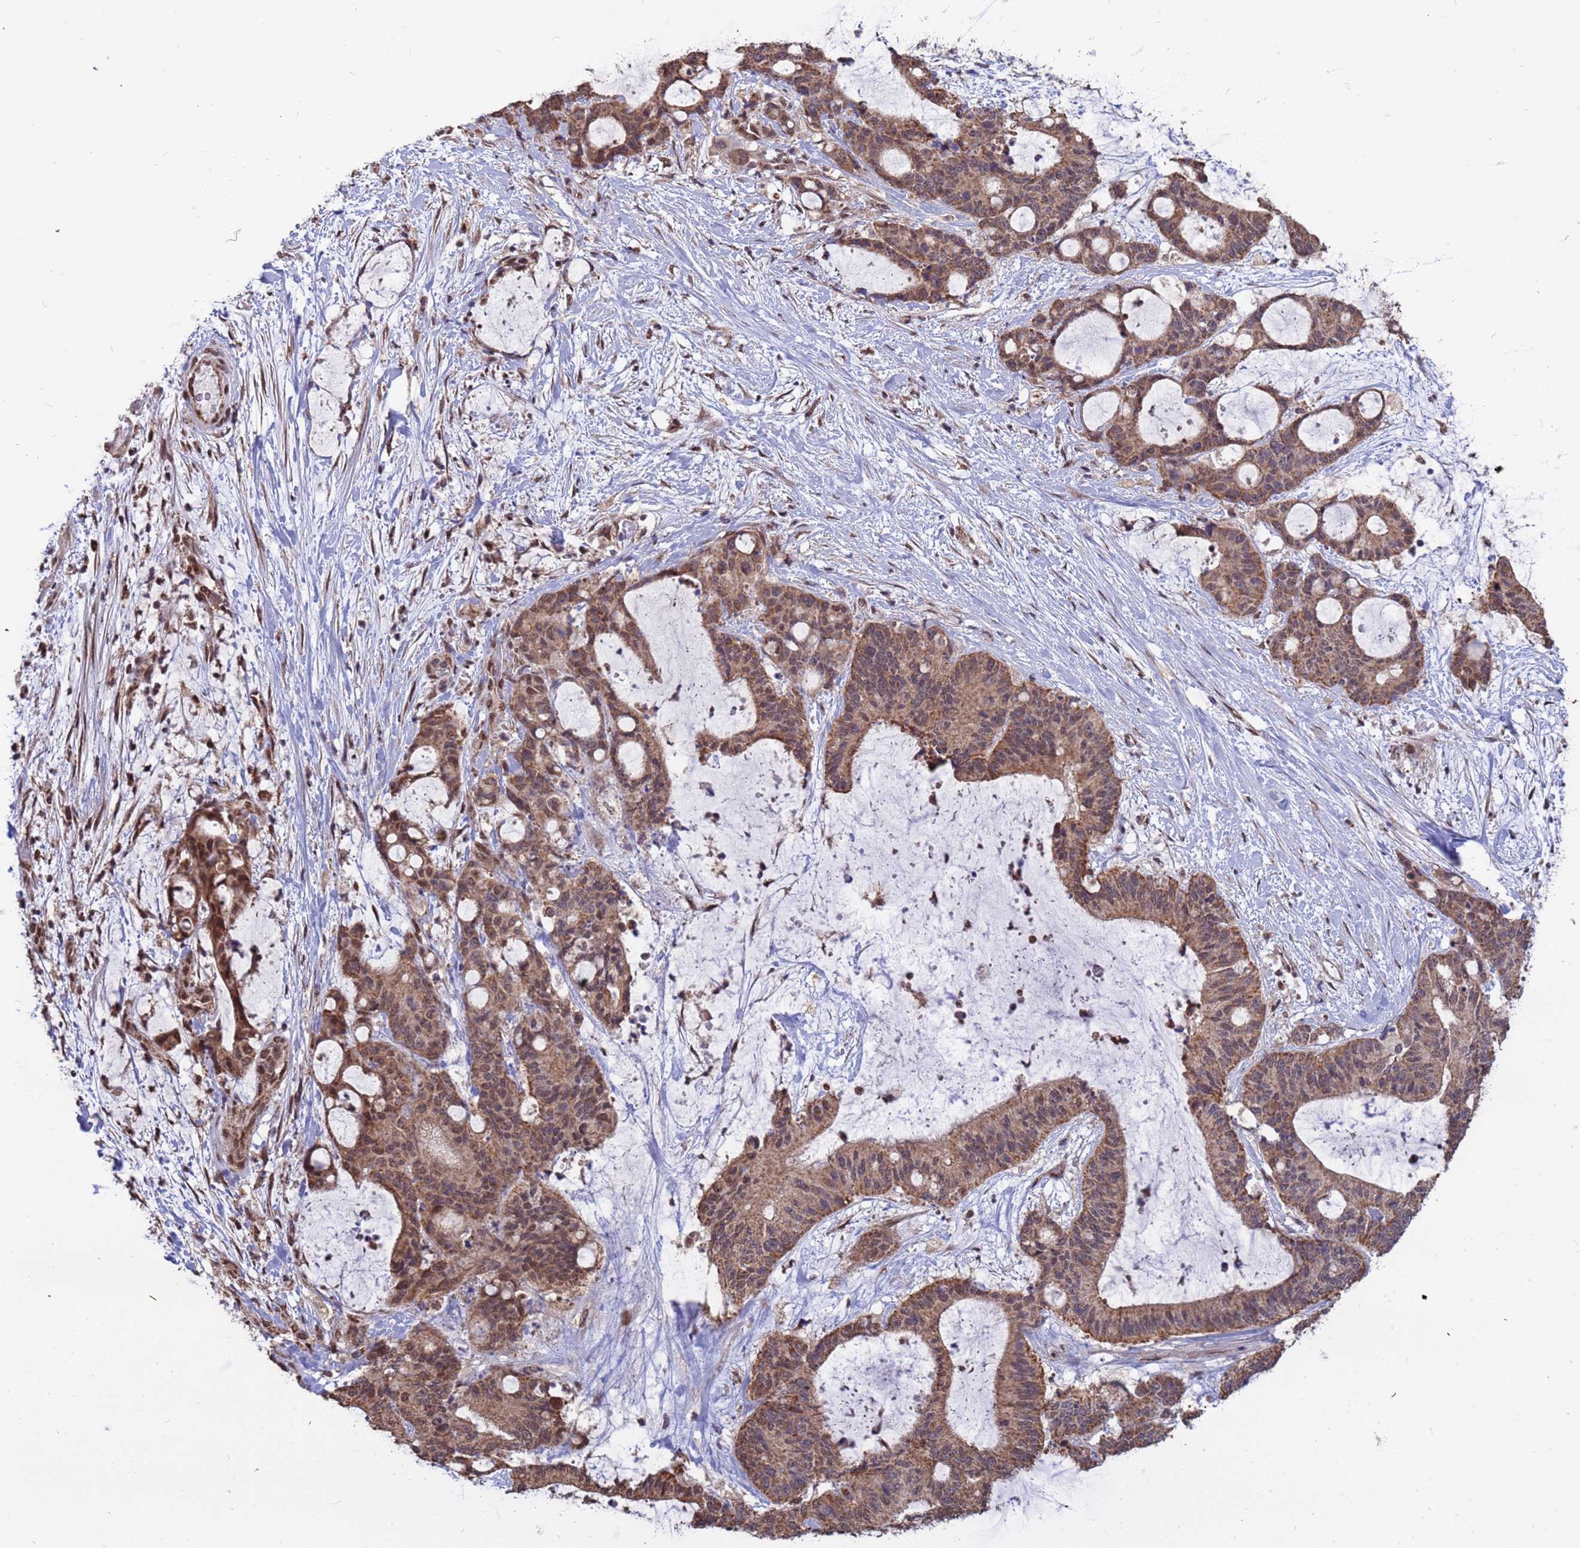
{"staining": {"intensity": "moderate", "quantity": ">75%", "location": "cytoplasmic/membranous,nuclear"}, "tissue": "liver cancer", "cell_type": "Tumor cells", "image_type": "cancer", "snomed": [{"axis": "morphology", "description": "Normal tissue, NOS"}, {"axis": "morphology", "description": "Cholangiocarcinoma"}, {"axis": "topography", "description": "Liver"}, {"axis": "topography", "description": "Peripheral nerve tissue"}], "caption": "A medium amount of moderate cytoplasmic/membranous and nuclear expression is appreciated in about >75% of tumor cells in liver cancer tissue. Using DAB (brown) and hematoxylin (blue) stains, captured at high magnification using brightfield microscopy.", "gene": "DENND2B", "patient": {"sex": "female", "age": 73}}